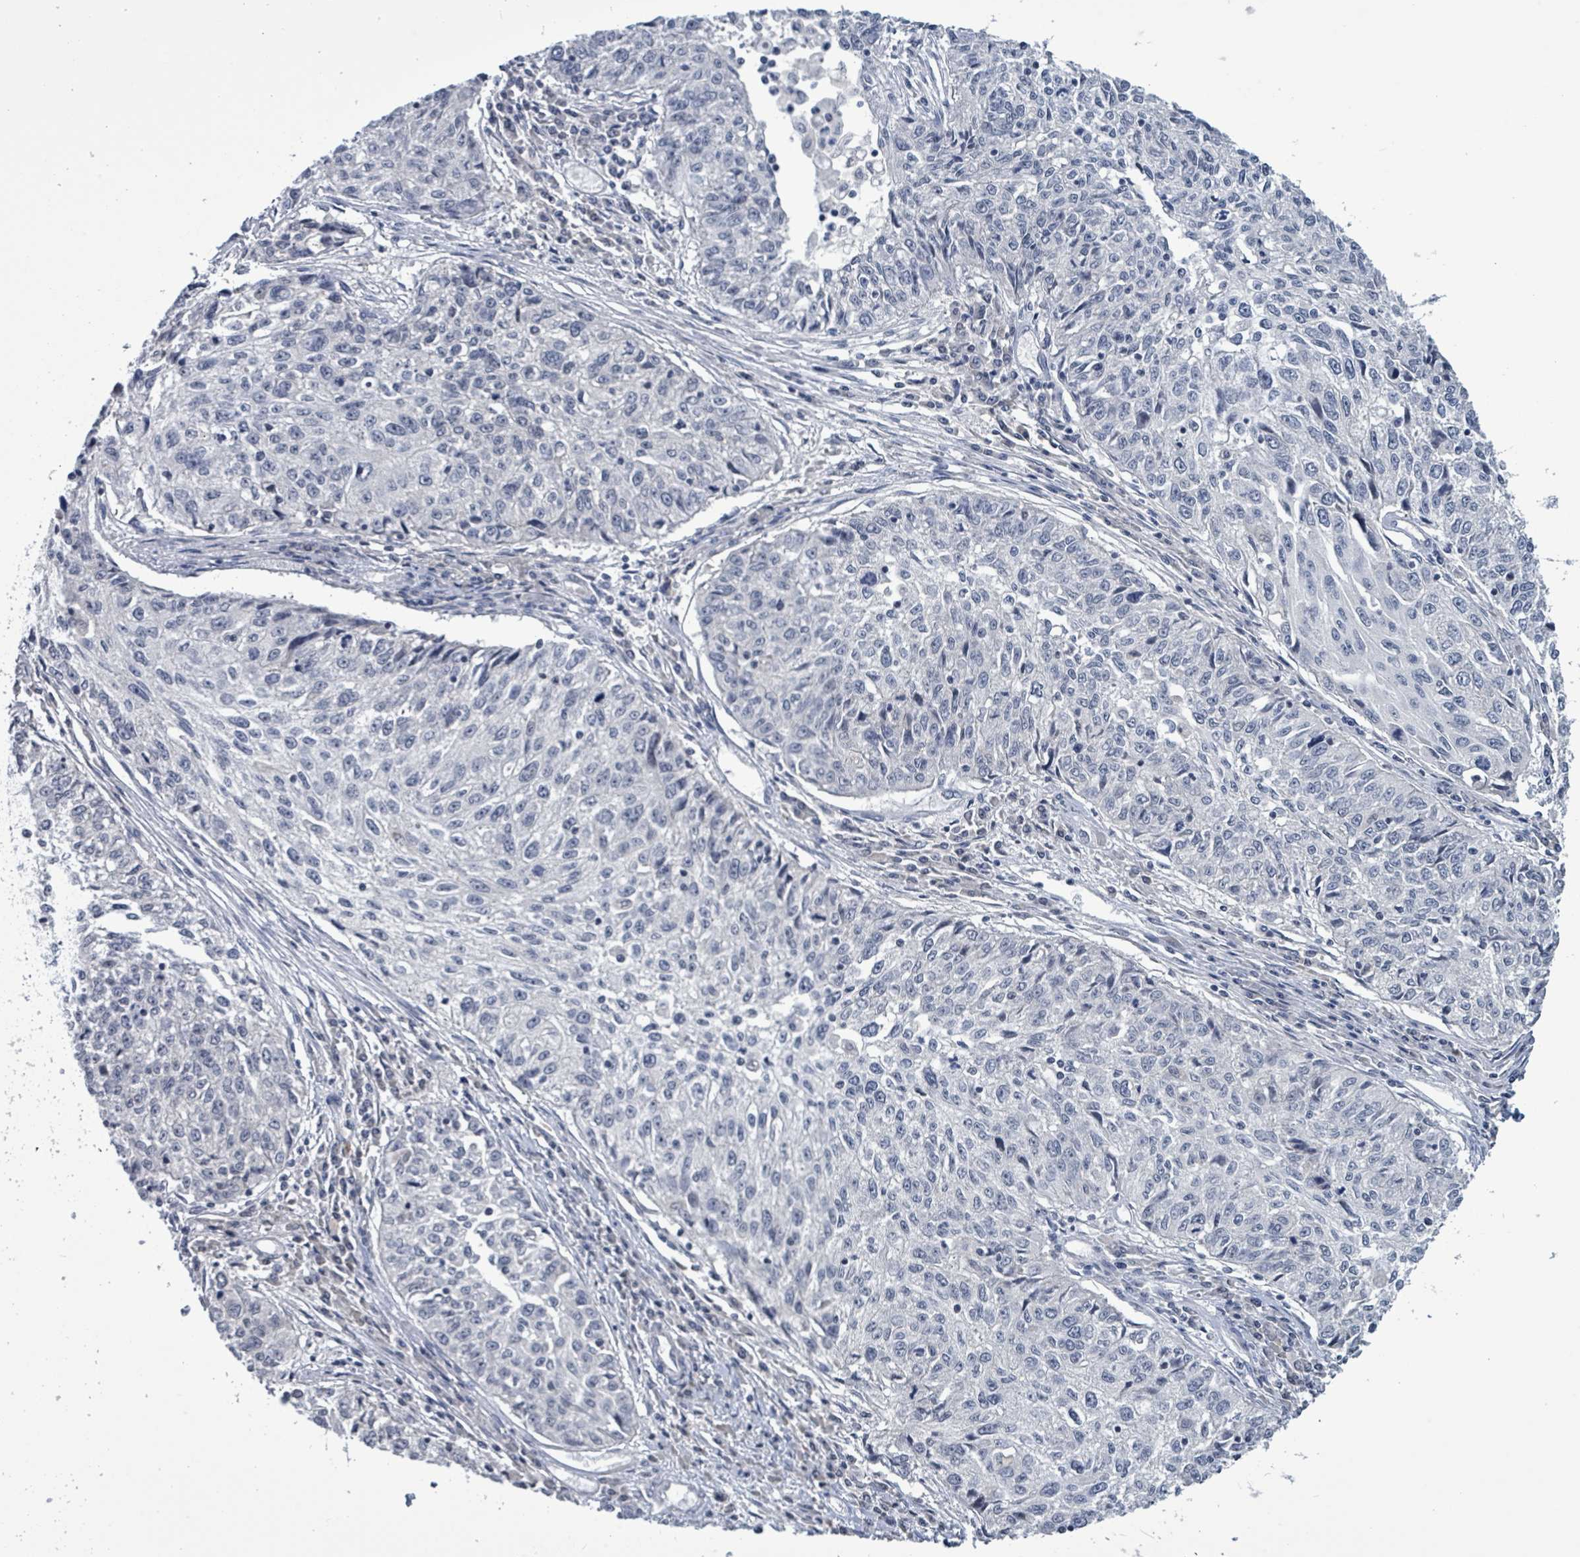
{"staining": {"intensity": "negative", "quantity": "none", "location": "none"}, "tissue": "cervical cancer", "cell_type": "Tumor cells", "image_type": "cancer", "snomed": [{"axis": "morphology", "description": "Squamous cell carcinoma, NOS"}, {"axis": "topography", "description": "Cervix"}], "caption": "Histopathology image shows no protein expression in tumor cells of cervical squamous cell carcinoma tissue.", "gene": "COQ10B", "patient": {"sex": "female", "age": 57}}